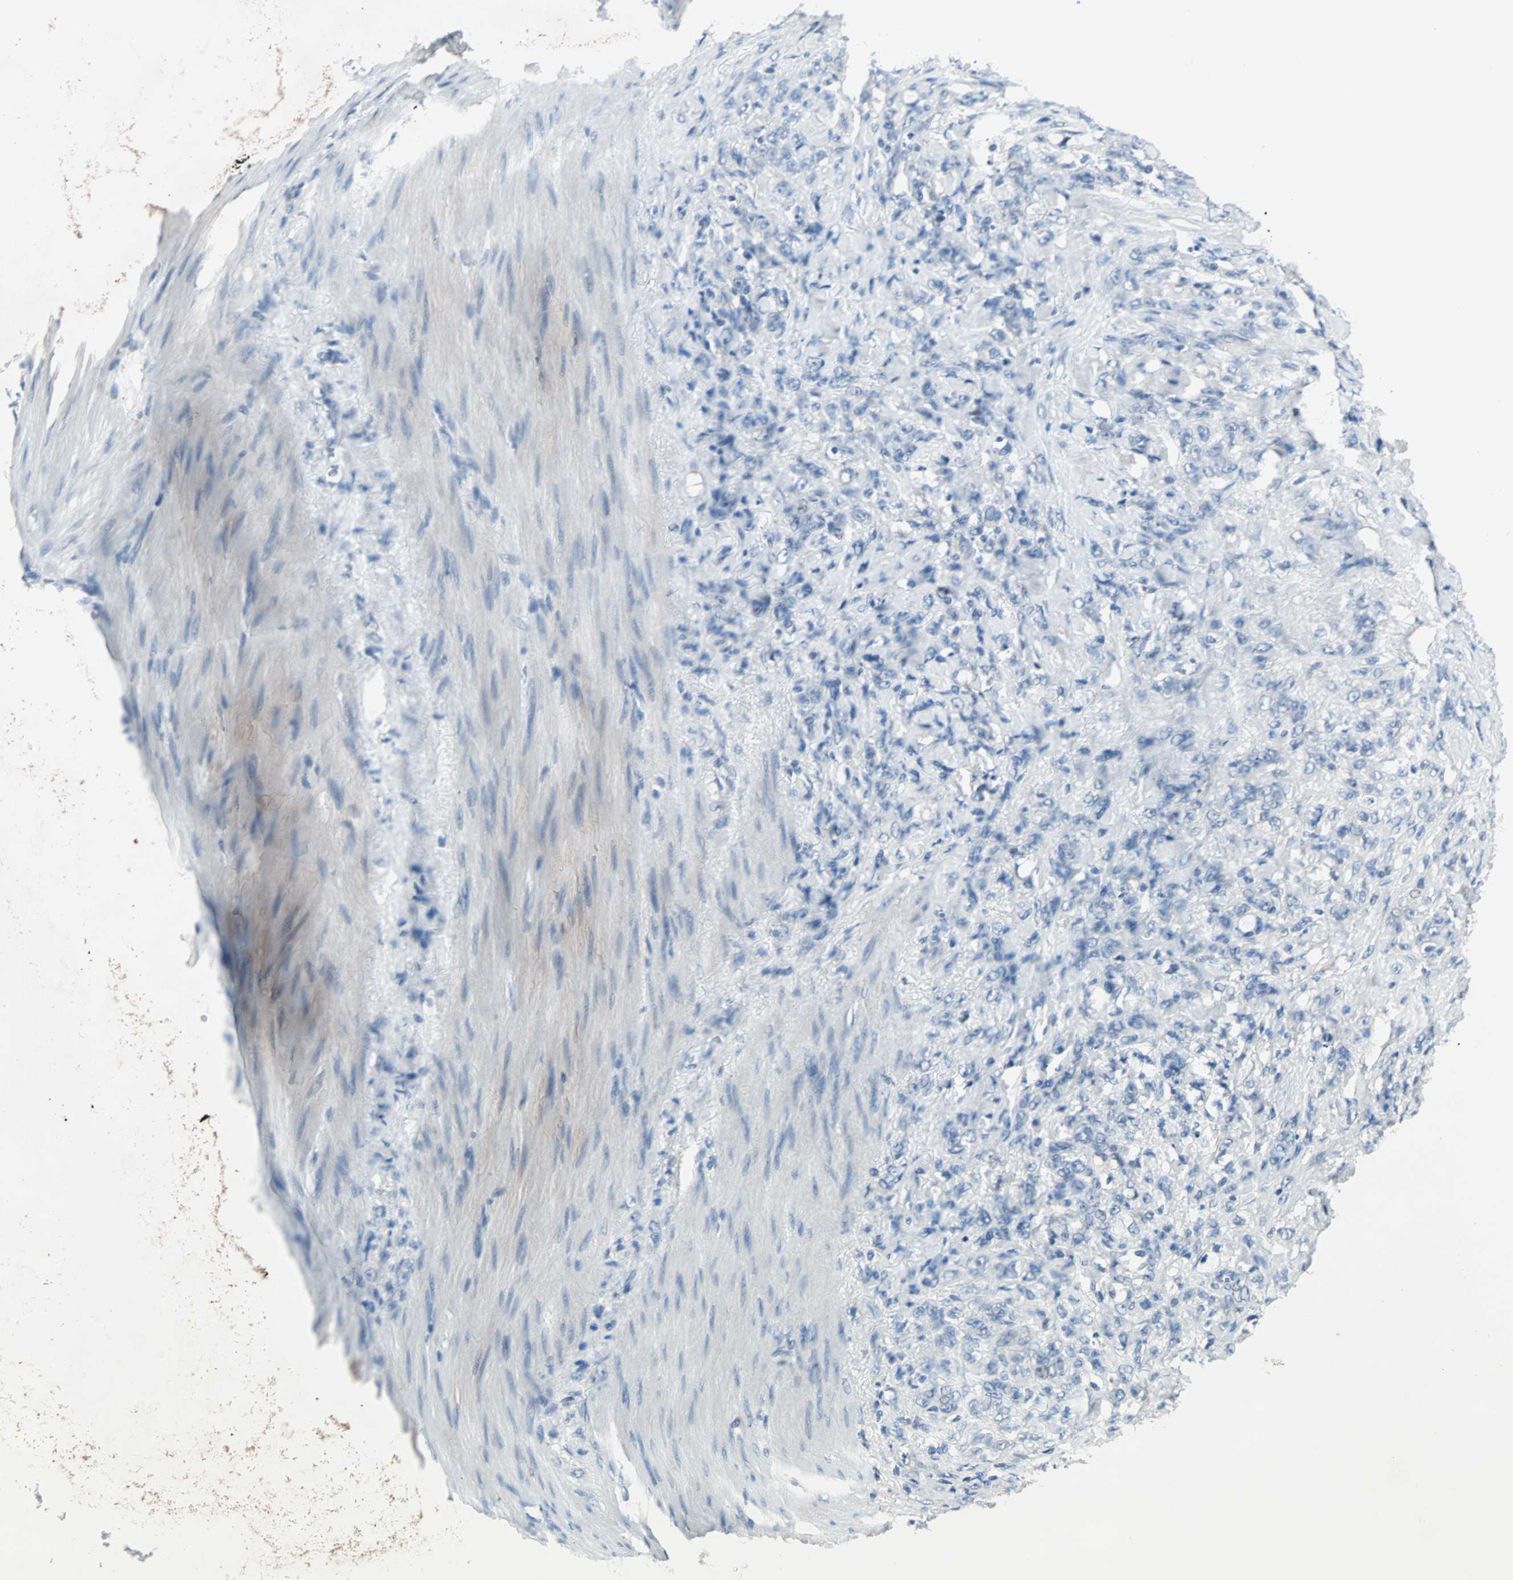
{"staining": {"intensity": "negative", "quantity": "none", "location": "none"}, "tissue": "stomach cancer", "cell_type": "Tumor cells", "image_type": "cancer", "snomed": [{"axis": "morphology", "description": "Adenocarcinoma, NOS"}, {"axis": "topography", "description": "Stomach"}], "caption": "High power microscopy image of an immunohistochemistry (IHC) micrograph of stomach adenocarcinoma, revealing no significant staining in tumor cells.", "gene": "CCNE2", "patient": {"sex": "male", "age": 82}}